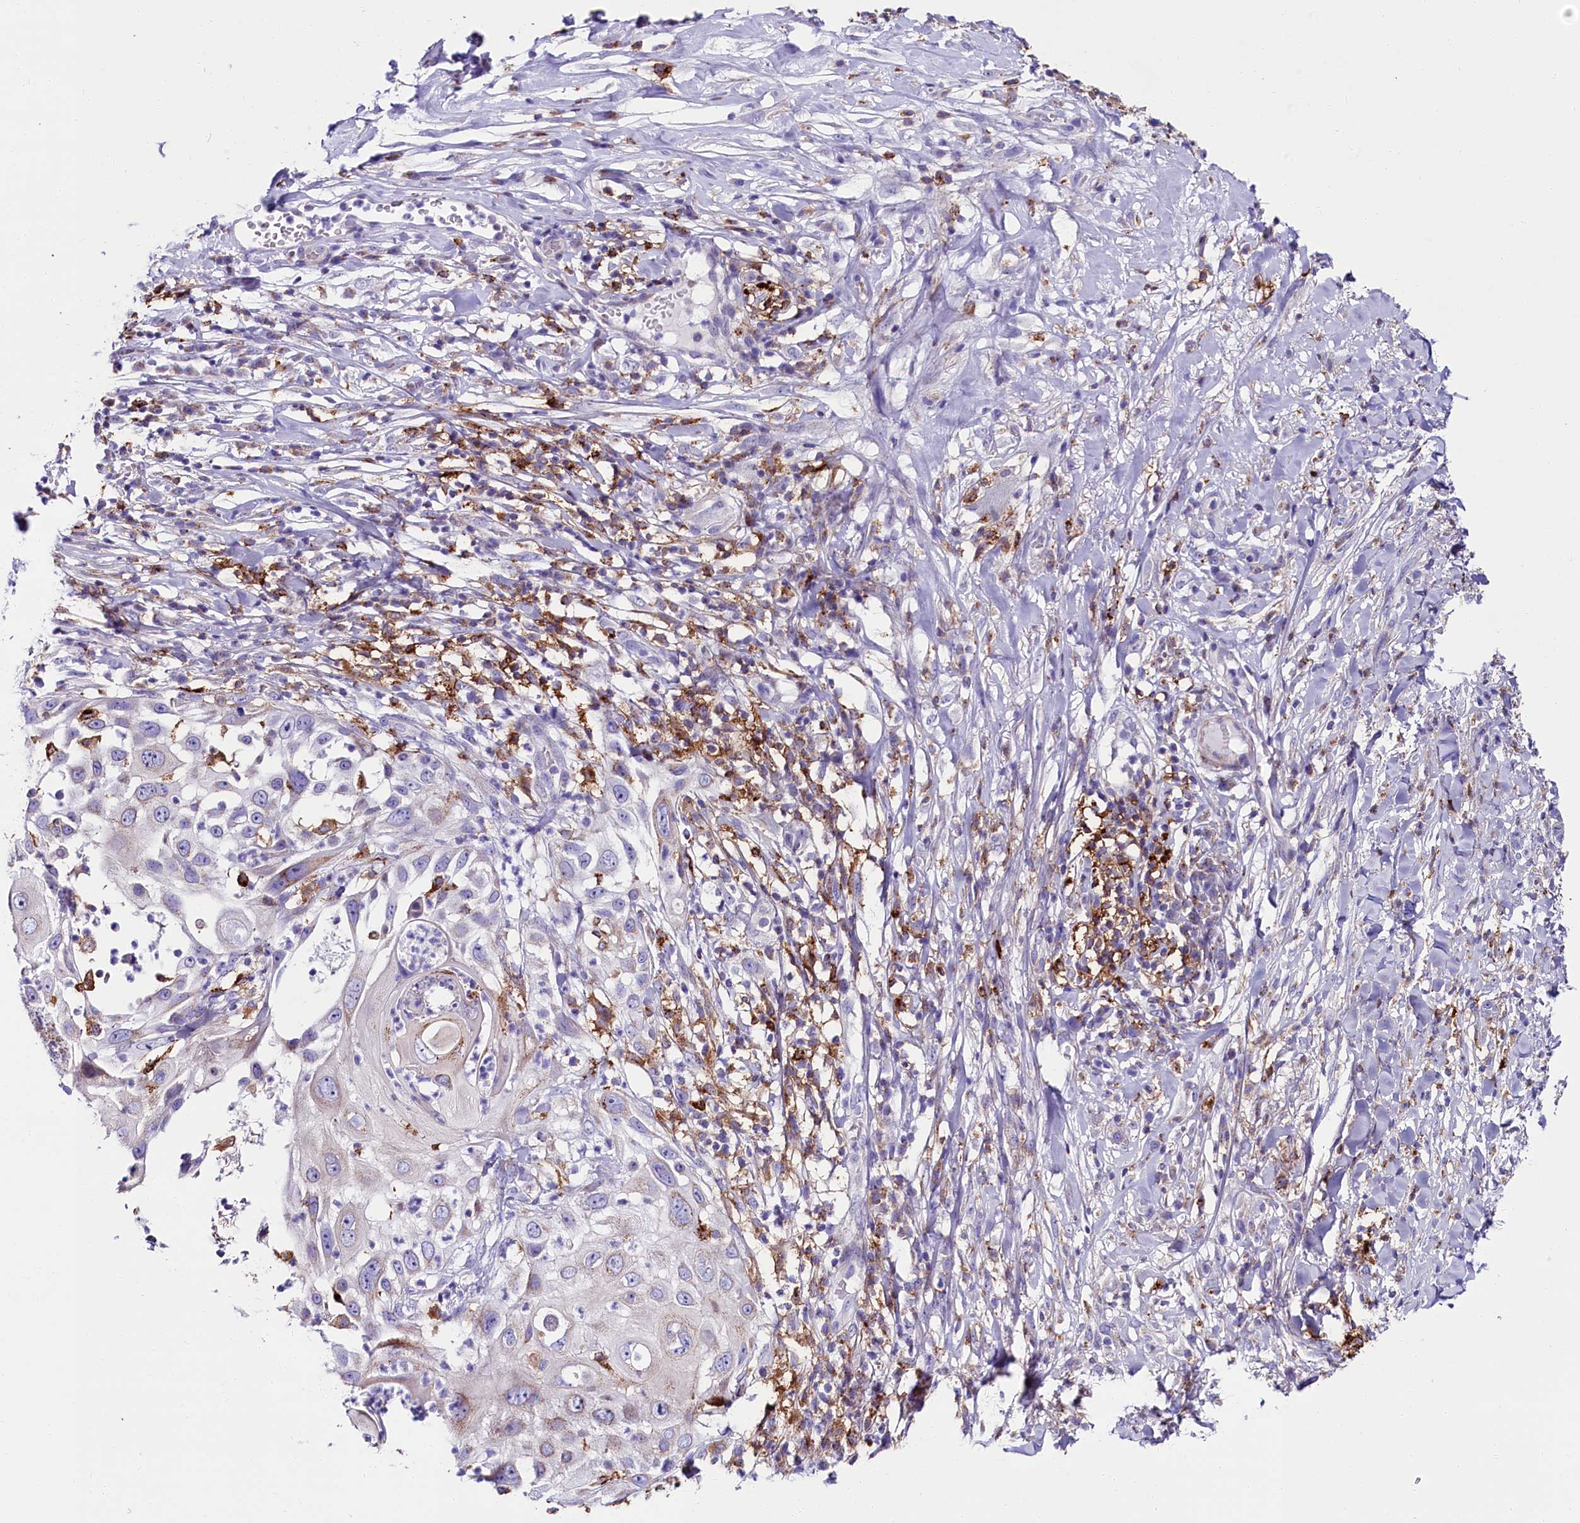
{"staining": {"intensity": "weak", "quantity": "<25%", "location": "cytoplasmic/membranous"}, "tissue": "skin cancer", "cell_type": "Tumor cells", "image_type": "cancer", "snomed": [{"axis": "morphology", "description": "Squamous cell carcinoma, NOS"}, {"axis": "topography", "description": "Skin"}], "caption": "The histopathology image exhibits no staining of tumor cells in skin cancer (squamous cell carcinoma).", "gene": "IL20RA", "patient": {"sex": "female", "age": 44}}